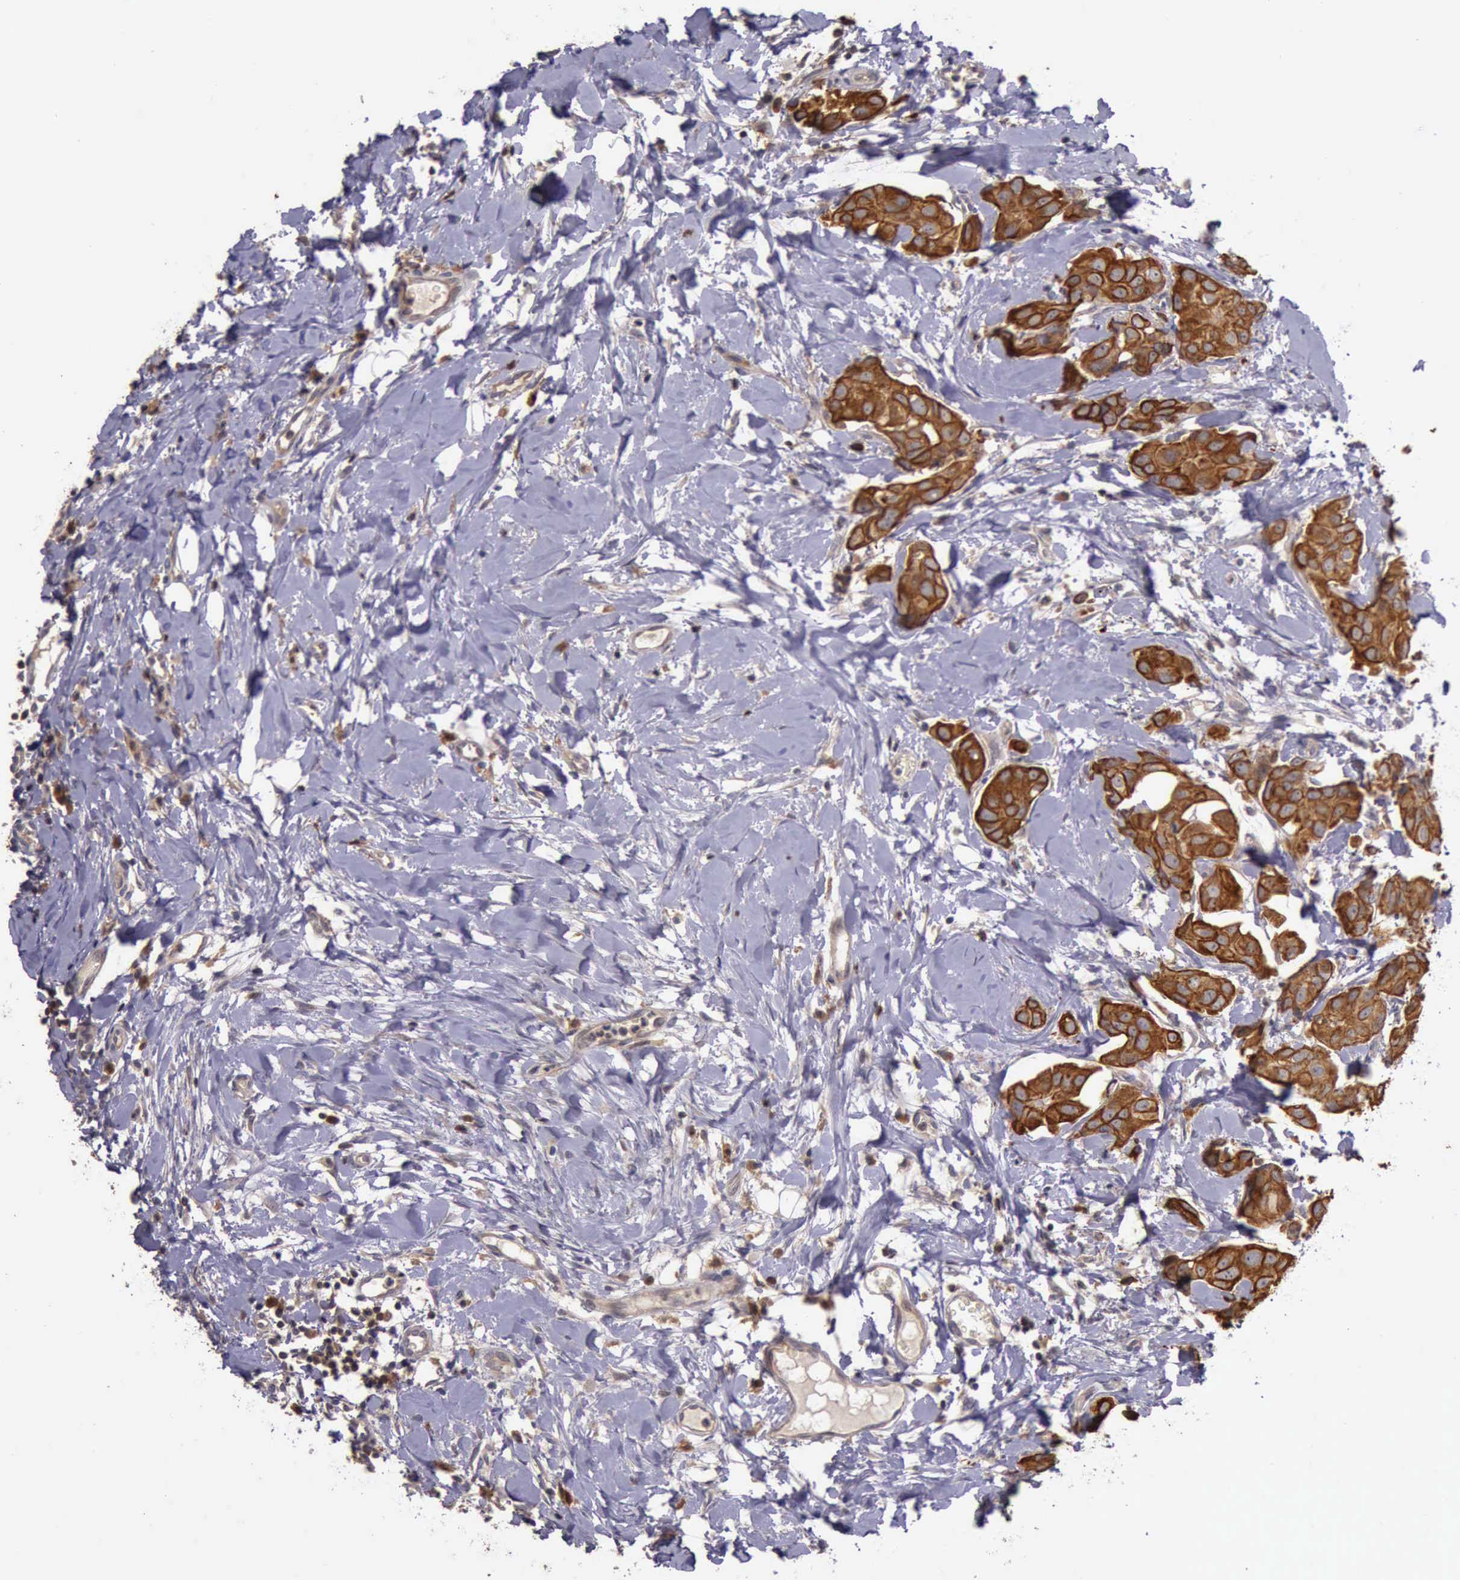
{"staining": {"intensity": "moderate", "quantity": ">75%", "location": "cytoplasmic/membranous"}, "tissue": "breast cancer", "cell_type": "Tumor cells", "image_type": "cancer", "snomed": [{"axis": "morphology", "description": "Duct carcinoma"}, {"axis": "topography", "description": "Breast"}], "caption": "DAB immunohistochemical staining of human breast cancer exhibits moderate cytoplasmic/membranous protein expression in approximately >75% of tumor cells. (DAB = brown stain, brightfield microscopy at high magnification).", "gene": "RAB39B", "patient": {"sex": "female", "age": 40}}